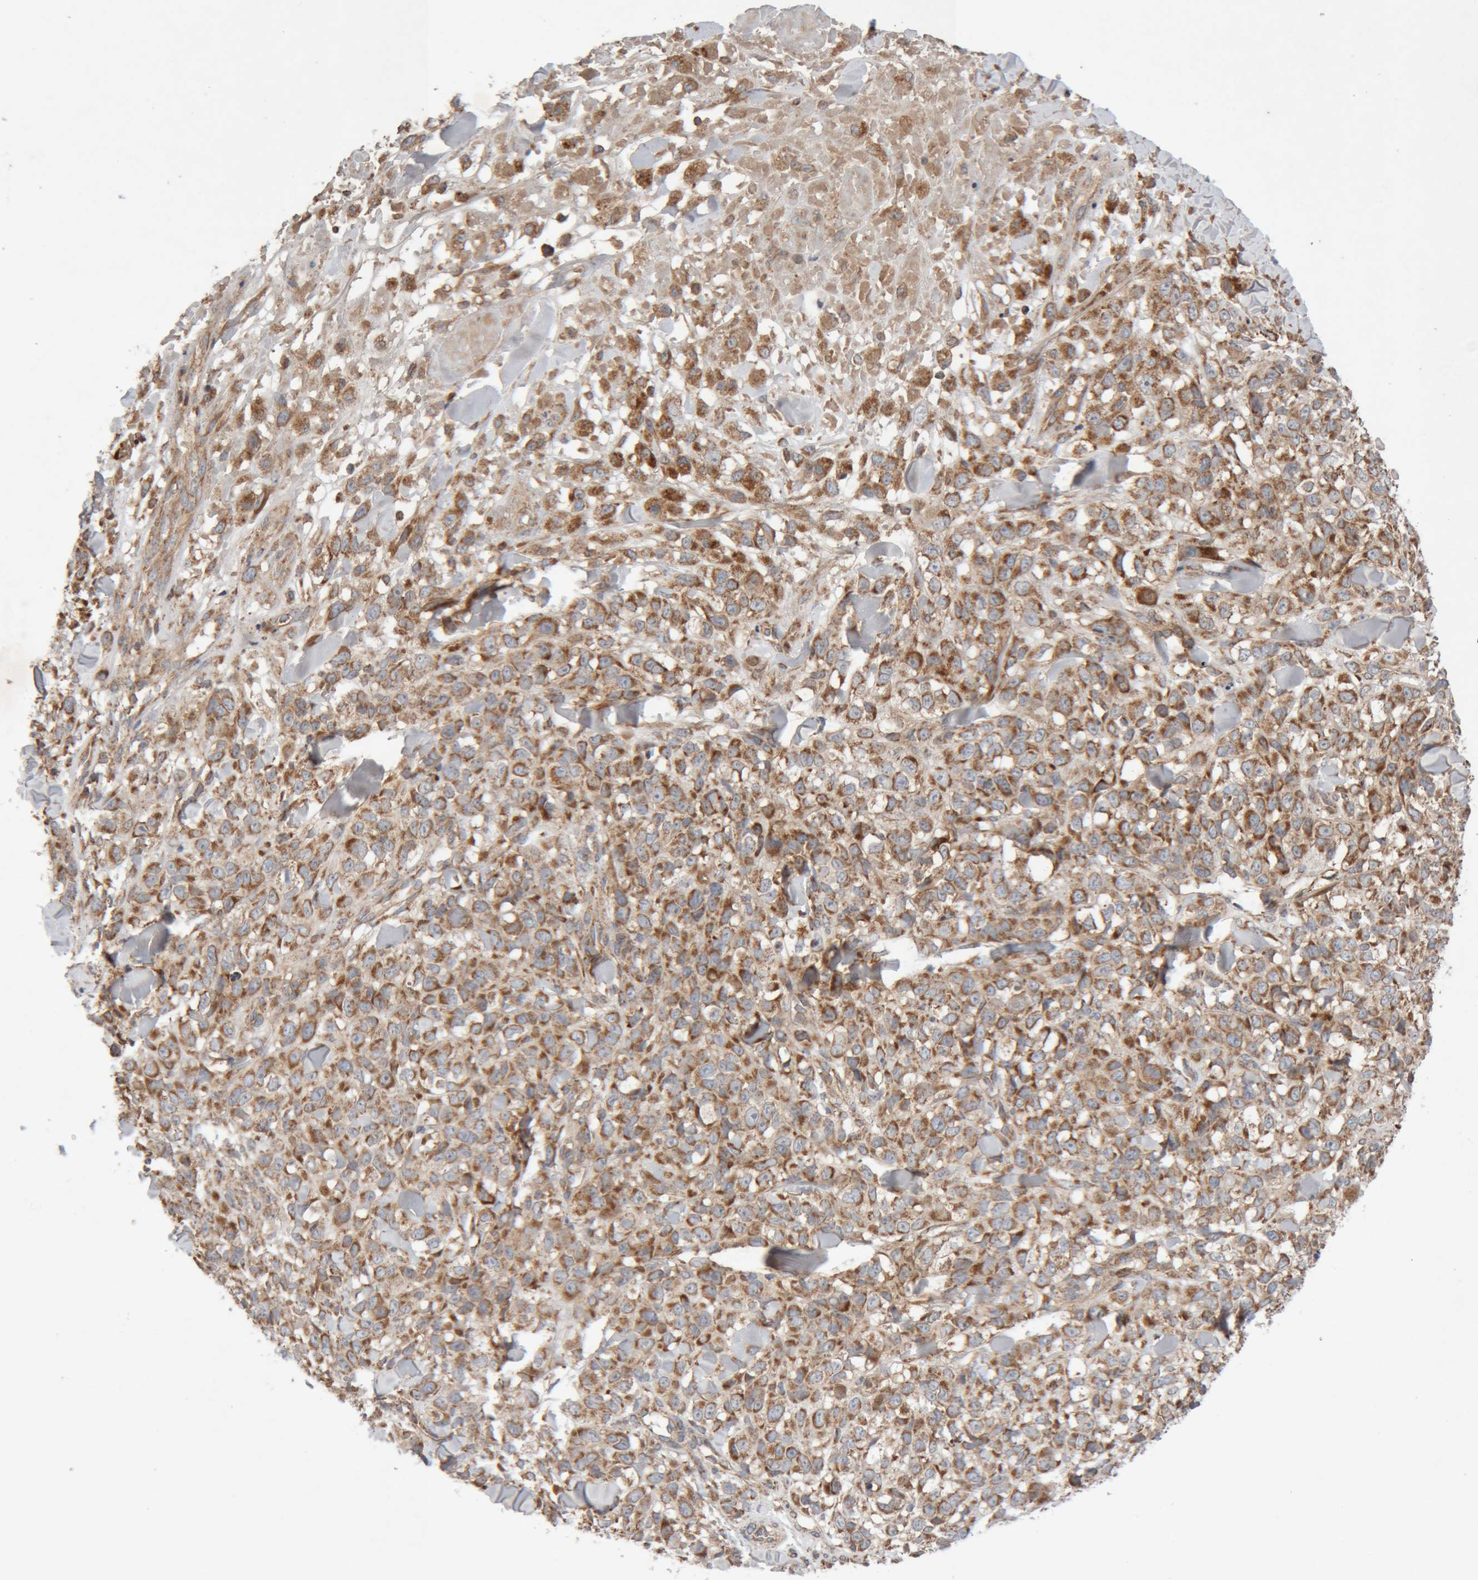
{"staining": {"intensity": "strong", "quantity": ">75%", "location": "cytoplasmic/membranous"}, "tissue": "melanoma", "cell_type": "Tumor cells", "image_type": "cancer", "snomed": [{"axis": "morphology", "description": "Malignant melanoma, Metastatic site"}, {"axis": "topography", "description": "Skin"}], "caption": "Melanoma tissue reveals strong cytoplasmic/membranous staining in approximately >75% of tumor cells", "gene": "KIF21B", "patient": {"sex": "female", "age": 72}}